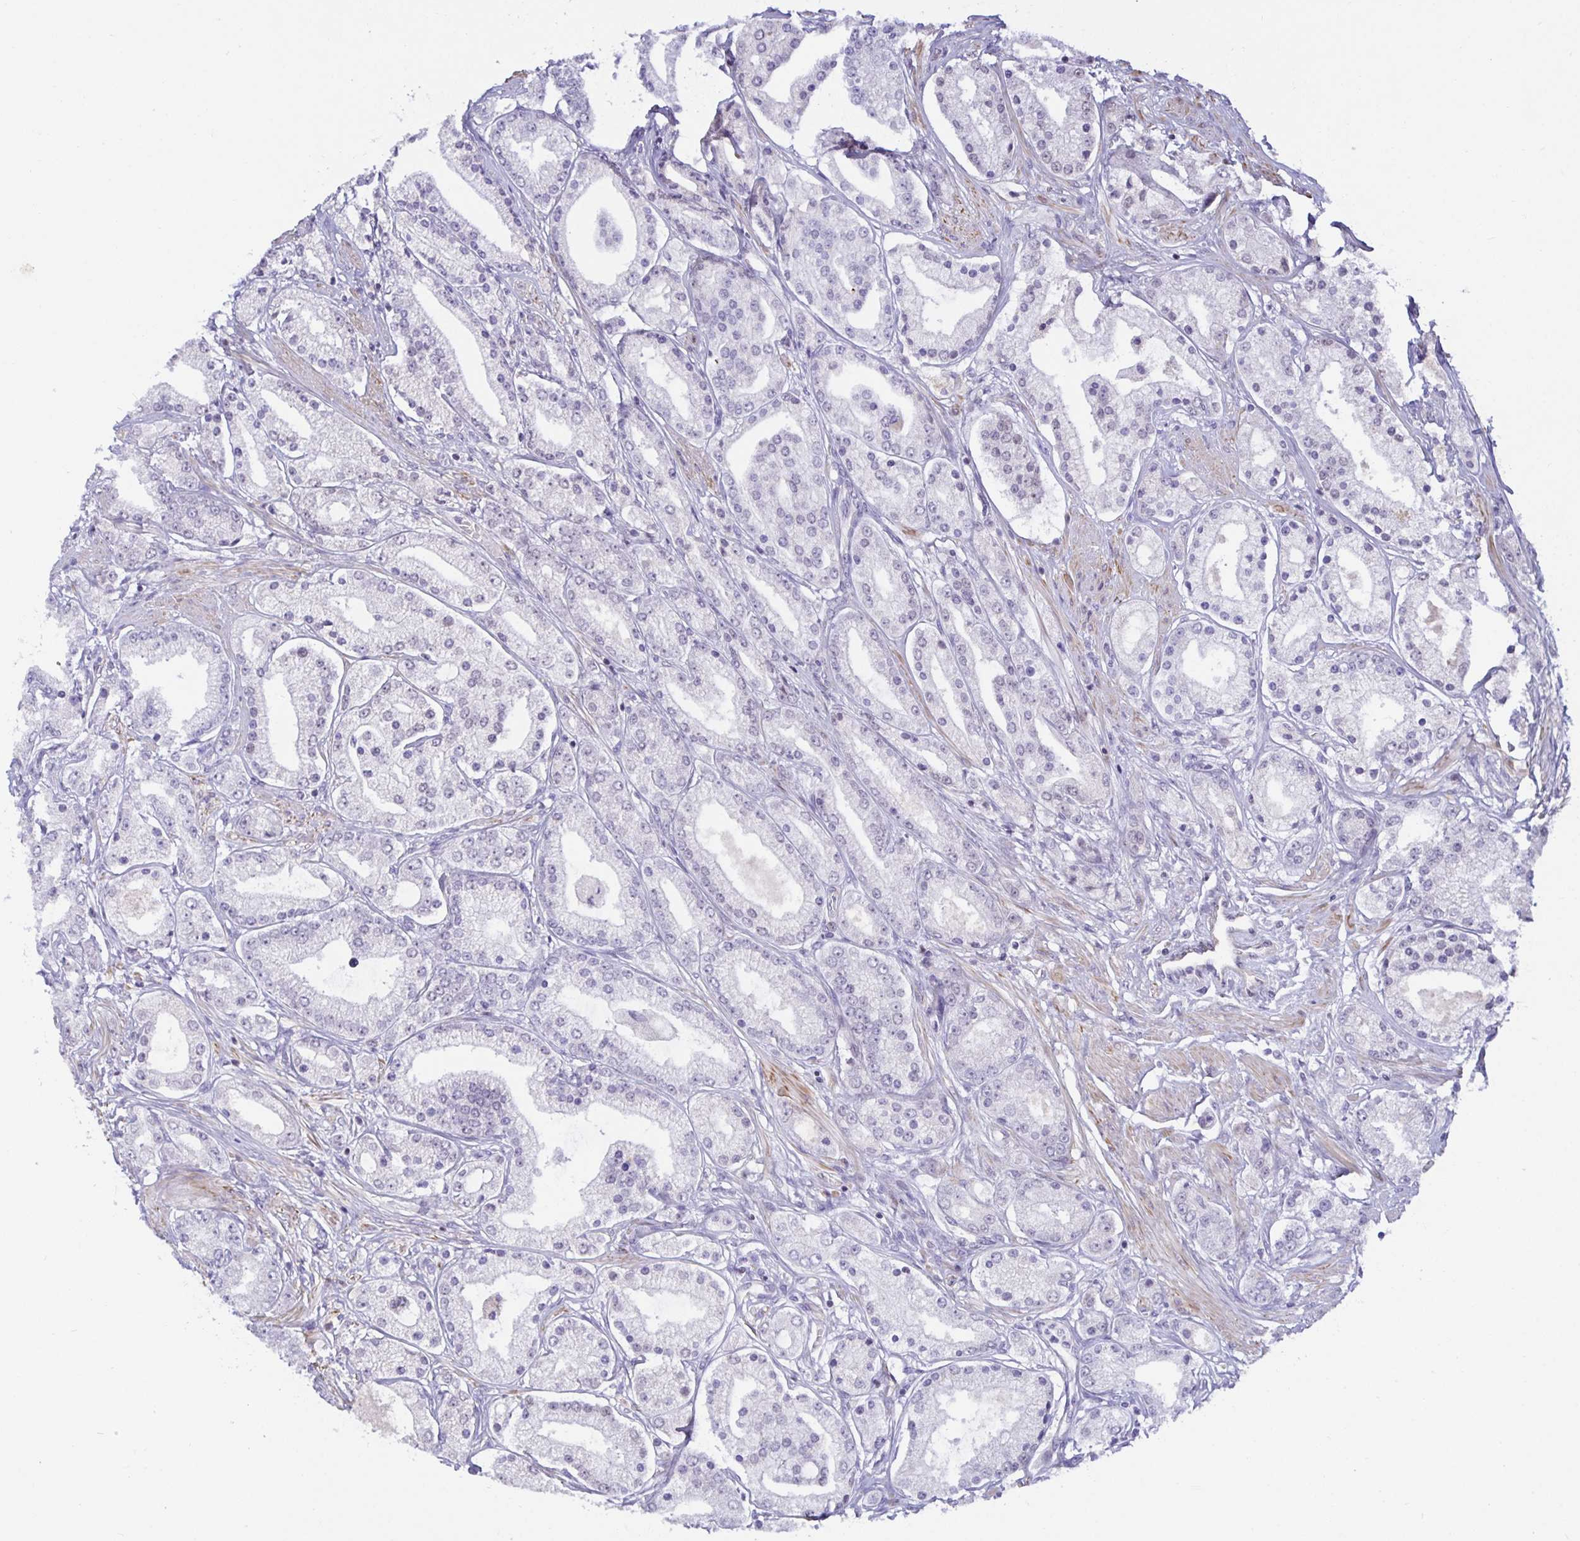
{"staining": {"intensity": "negative", "quantity": "none", "location": "none"}, "tissue": "prostate cancer", "cell_type": "Tumor cells", "image_type": "cancer", "snomed": [{"axis": "morphology", "description": "Adenocarcinoma, High grade"}, {"axis": "topography", "description": "Prostate"}], "caption": "DAB (3,3'-diaminobenzidine) immunohistochemical staining of human prostate cancer shows no significant positivity in tumor cells.", "gene": "SPAG4", "patient": {"sex": "male", "age": 67}}